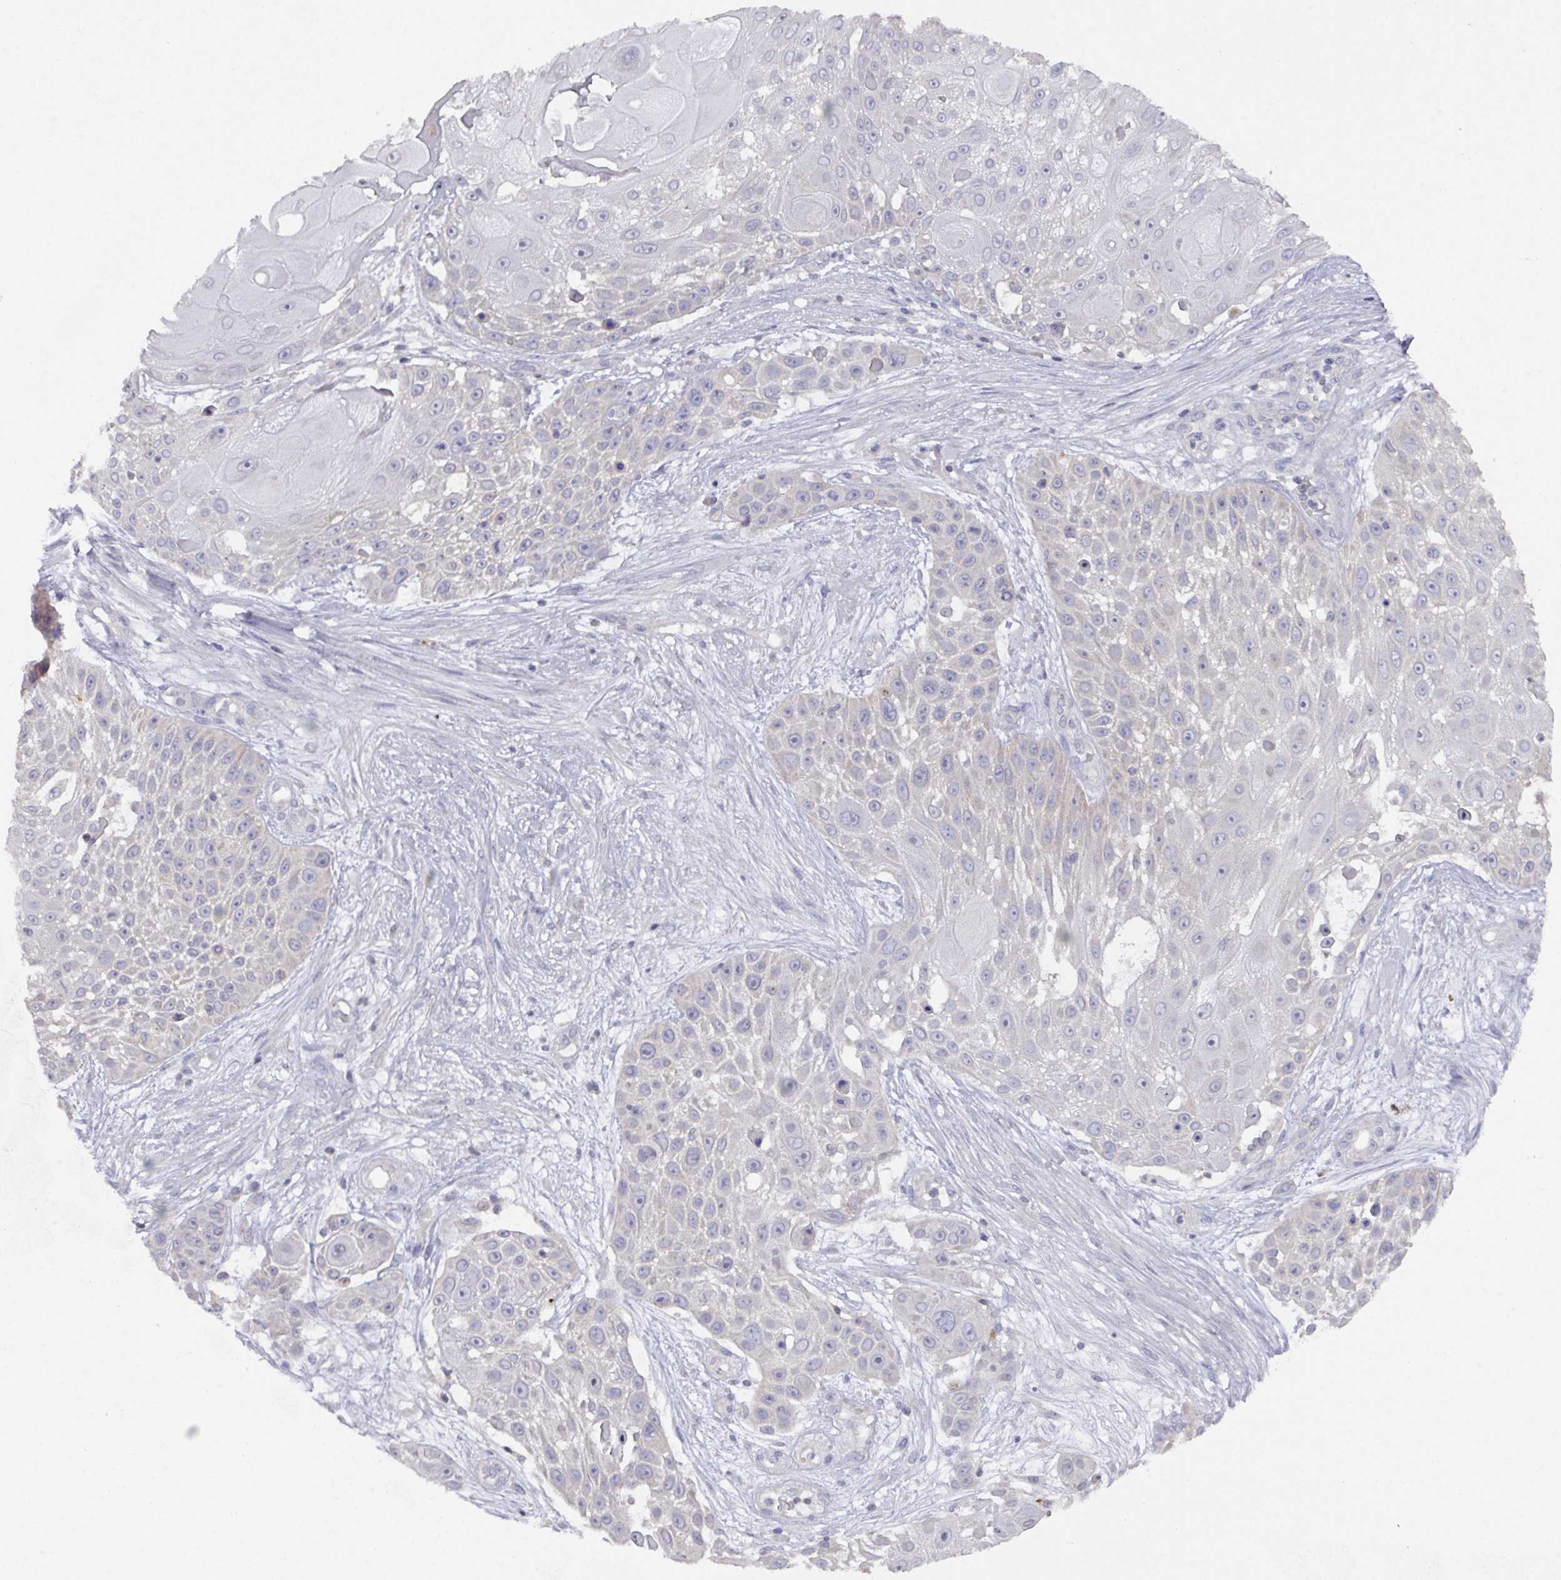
{"staining": {"intensity": "negative", "quantity": "none", "location": "none"}, "tissue": "skin cancer", "cell_type": "Tumor cells", "image_type": "cancer", "snomed": [{"axis": "morphology", "description": "Squamous cell carcinoma, NOS"}, {"axis": "topography", "description": "Skin"}], "caption": "IHC photomicrograph of human squamous cell carcinoma (skin) stained for a protein (brown), which shows no expression in tumor cells. Nuclei are stained in blue.", "gene": "DCAF12L2", "patient": {"sex": "female", "age": 86}}